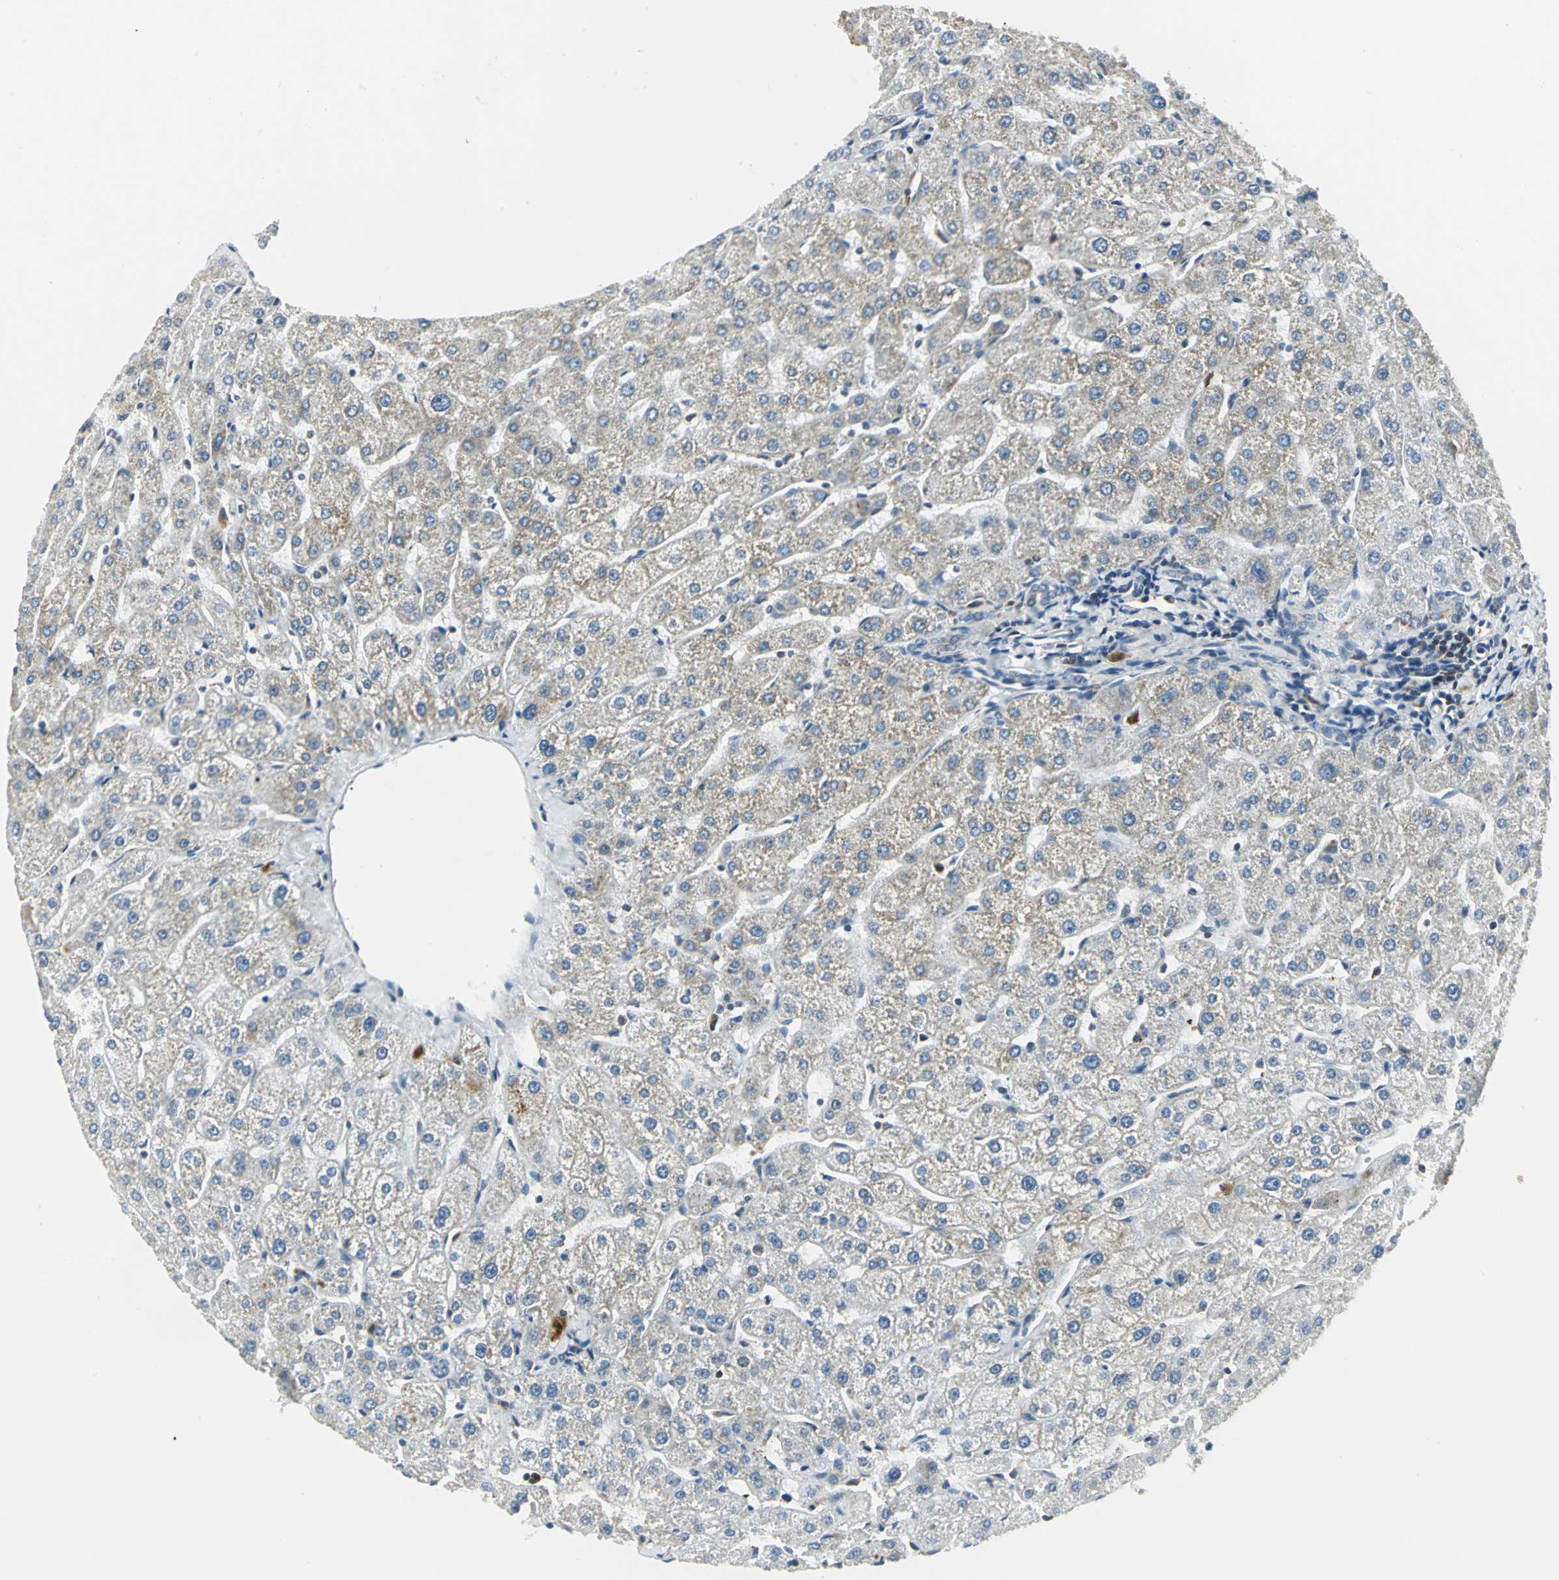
{"staining": {"intensity": "weak", "quantity": "<25%", "location": "cytoplasmic/membranous"}, "tissue": "liver", "cell_type": "Cholangiocytes", "image_type": "normal", "snomed": [{"axis": "morphology", "description": "Normal tissue, NOS"}, {"axis": "topography", "description": "Liver"}], "caption": "The image demonstrates no significant positivity in cholangiocytes of liver.", "gene": "USP40", "patient": {"sex": "male", "age": 67}}